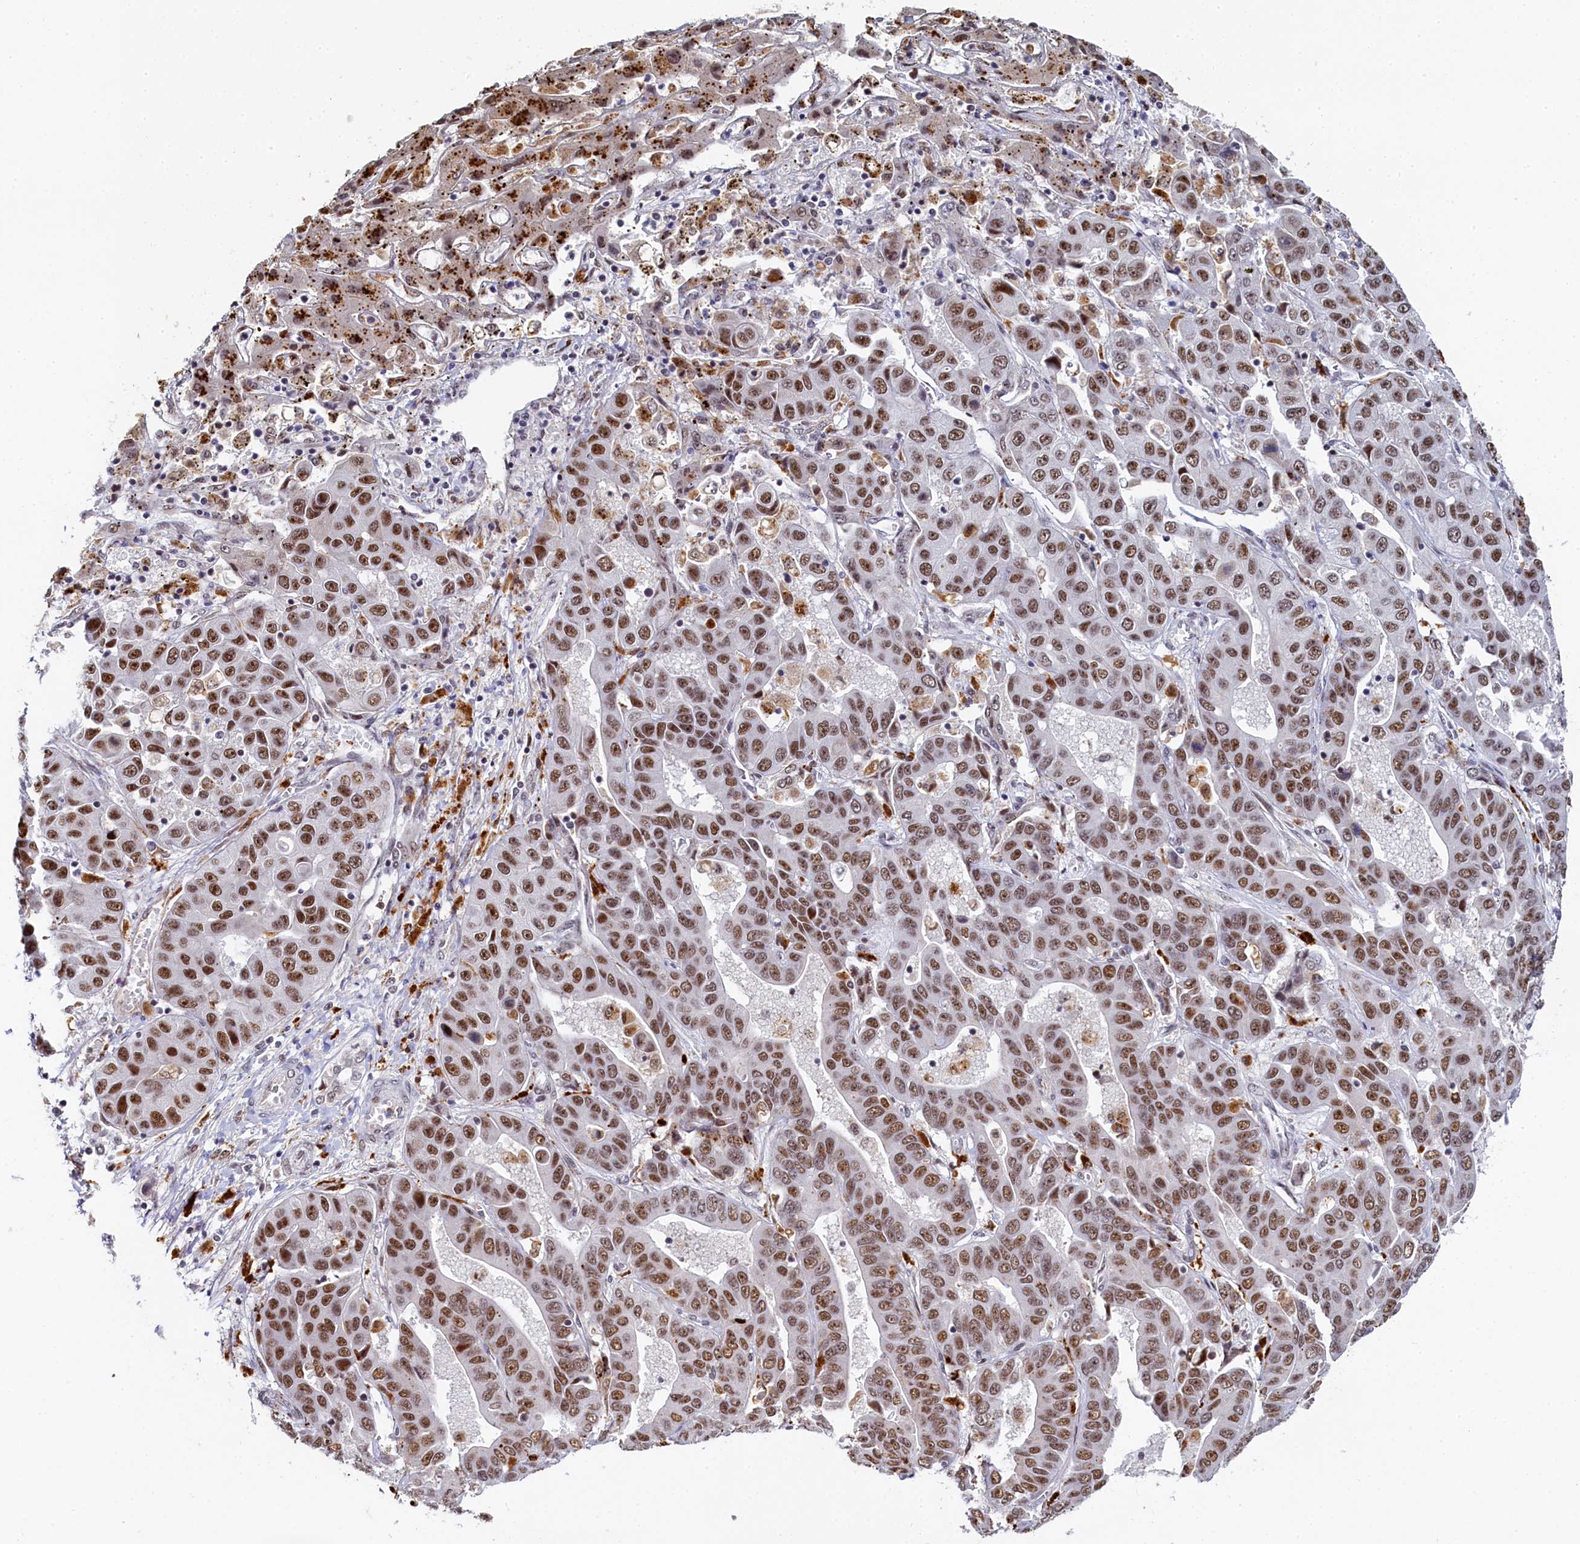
{"staining": {"intensity": "moderate", "quantity": ">75%", "location": "nuclear"}, "tissue": "liver cancer", "cell_type": "Tumor cells", "image_type": "cancer", "snomed": [{"axis": "morphology", "description": "Cholangiocarcinoma"}, {"axis": "topography", "description": "Liver"}], "caption": "High-magnification brightfield microscopy of cholangiocarcinoma (liver) stained with DAB (3,3'-diaminobenzidine) (brown) and counterstained with hematoxylin (blue). tumor cells exhibit moderate nuclear staining is present in approximately>75% of cells. (DAB (3,3'-diaminobenzidine) IHC with brightfield microscopy, high magnification).", "gene": "INTS14", "patient": {"sex": "female", "age": 52}}